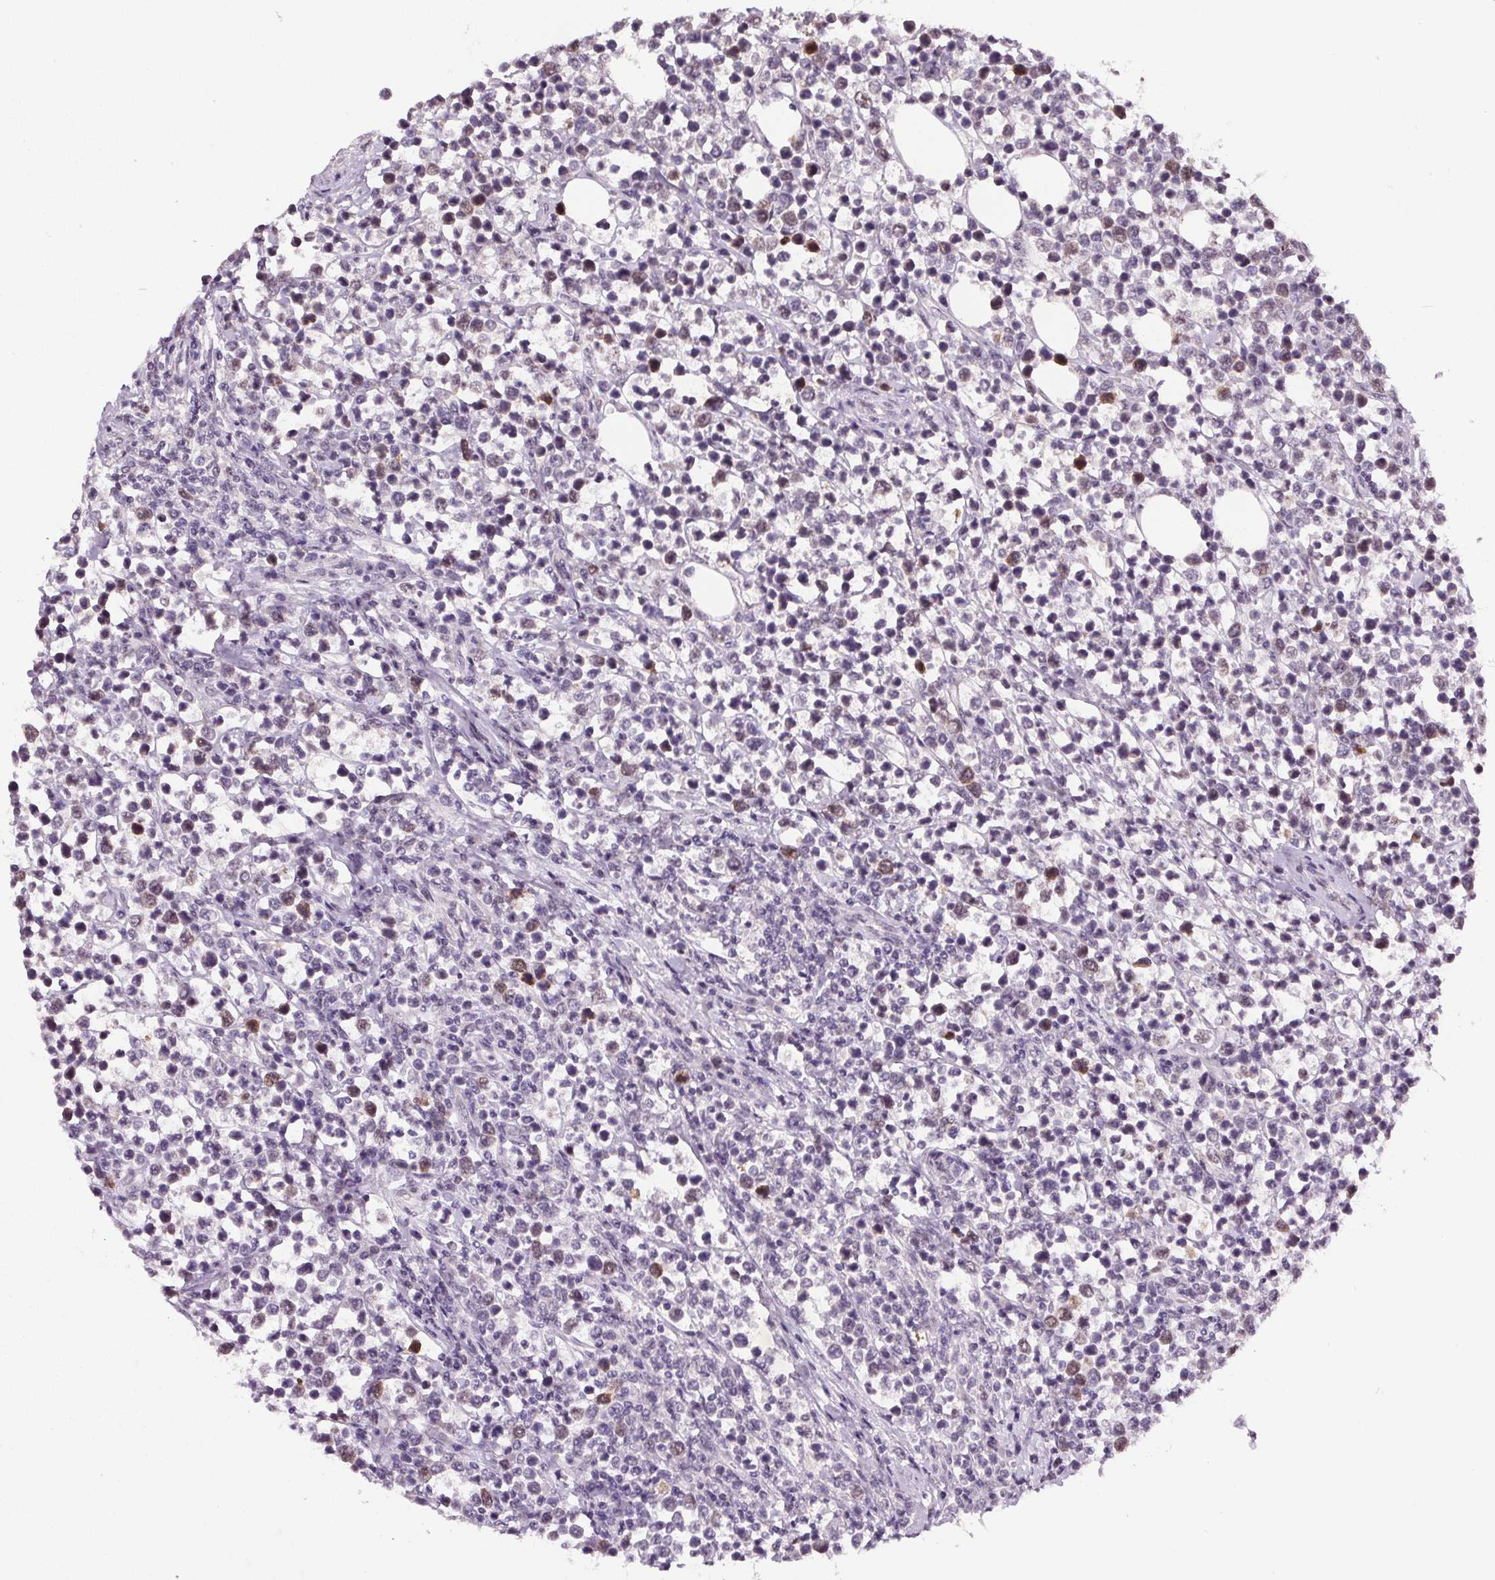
{"staining": {"intensity": "strong", "quantity": "<25%", "location": "nuclear"}, "tissue": "lymphoma", "cell_type": "Tumor cells", "image_type": "cancer", "snomed": [{"axis": "morphology", "description": "Malignant lymphoma, non-Hodgkin's type, High grade"}, {"axis": "topography", "description": "Soft tissue"}], "caption": "The photomicrograph demonstrates immunohistochemical staining of lymphoma. There is strong nuclear staining is seen in about <25% of tumor cells.", "gene": "CENPF", "patient": {"sex": "female", "age": 56}}